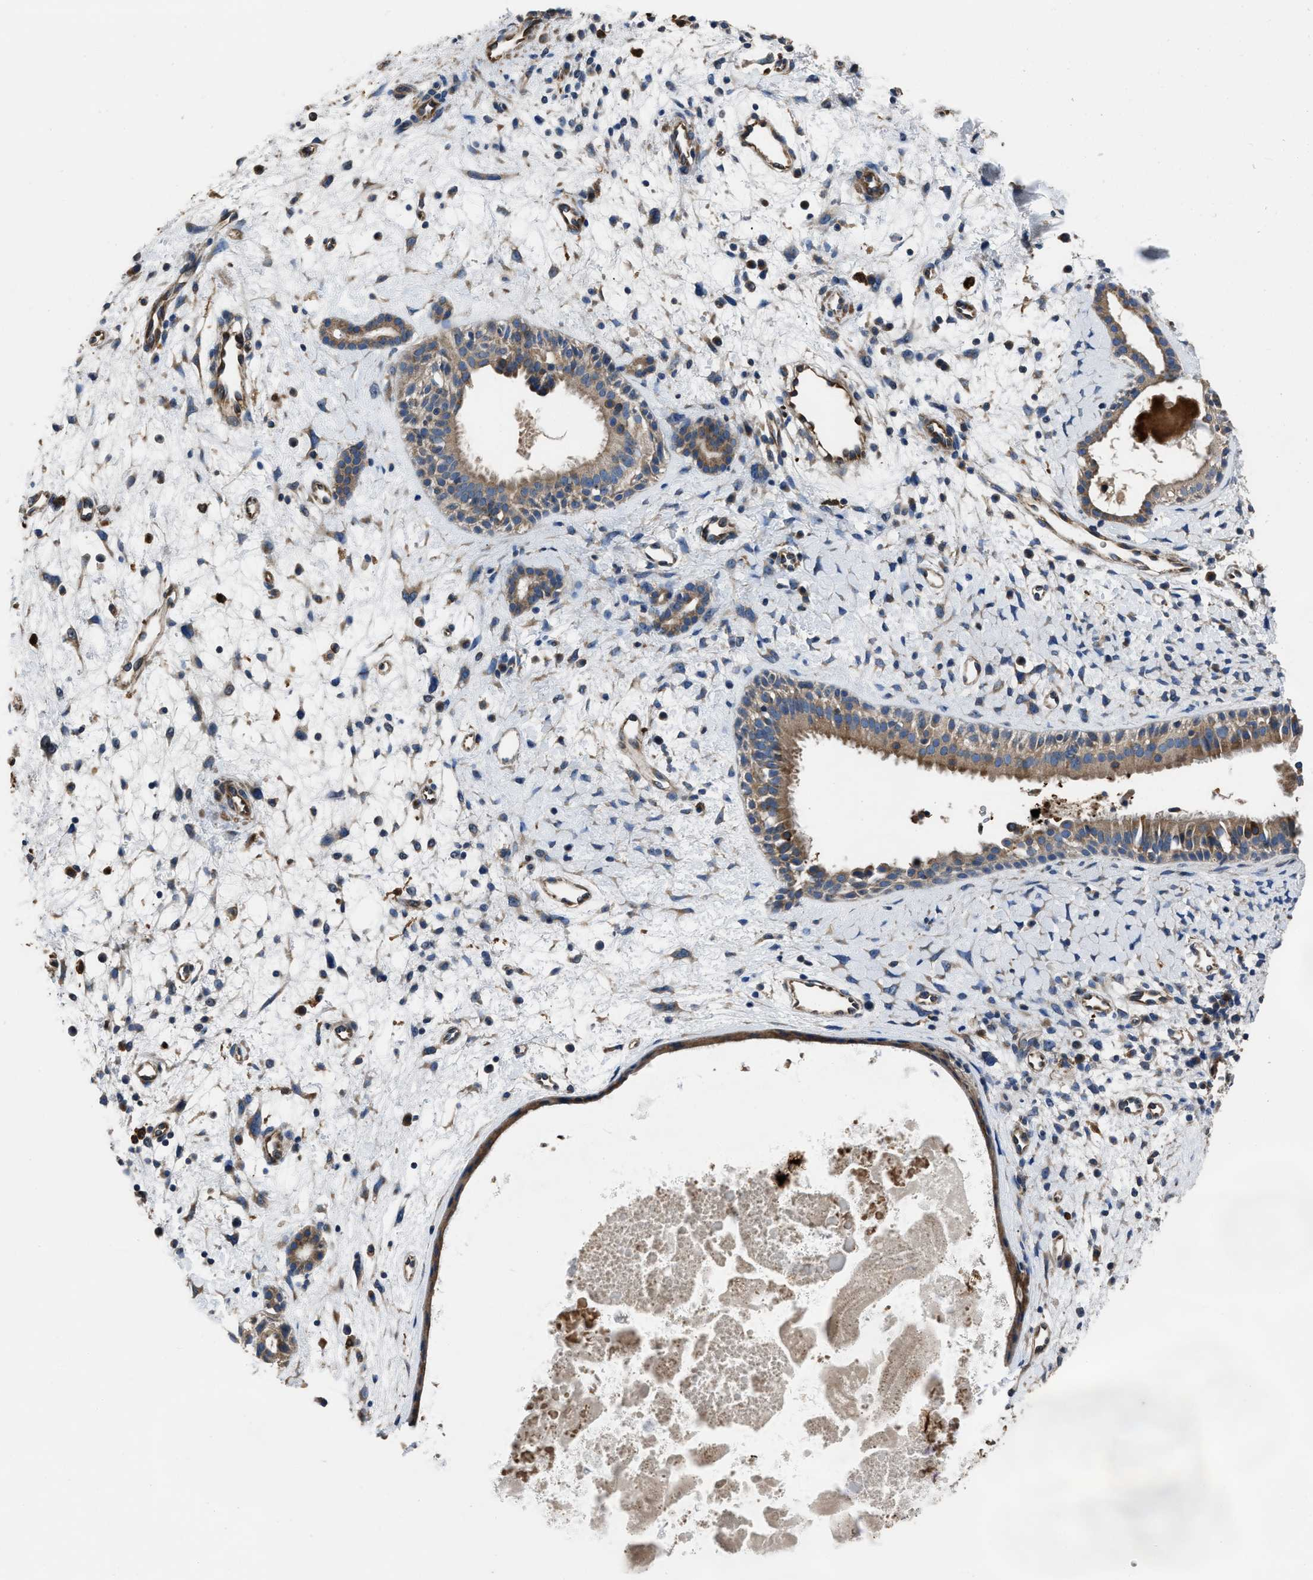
{"staining": {"intensity": "strong", "quantity": ">75%", "location": "cytoplasmic/membranous"}, "tissue": "nasopharynx", "cell_type": "Respiratory epithelial cells", "image_type": "normal", "snomed": [{"axis": "morphology", "description": "Normal tissue, NOS"}, {"axis": "topography", "description": "Nasopharynx"}], "caption": "Nasopharynx stained with DAB (3,3'-diaminobenzidine) immunohistochemistry (IHC) shows high levels of strong cytoplasmic/membranous positivity in about >75% of respiratory epithelial cells.", "gene": "ANGPT1", "patient": {"sex": "male", "age": 22}}